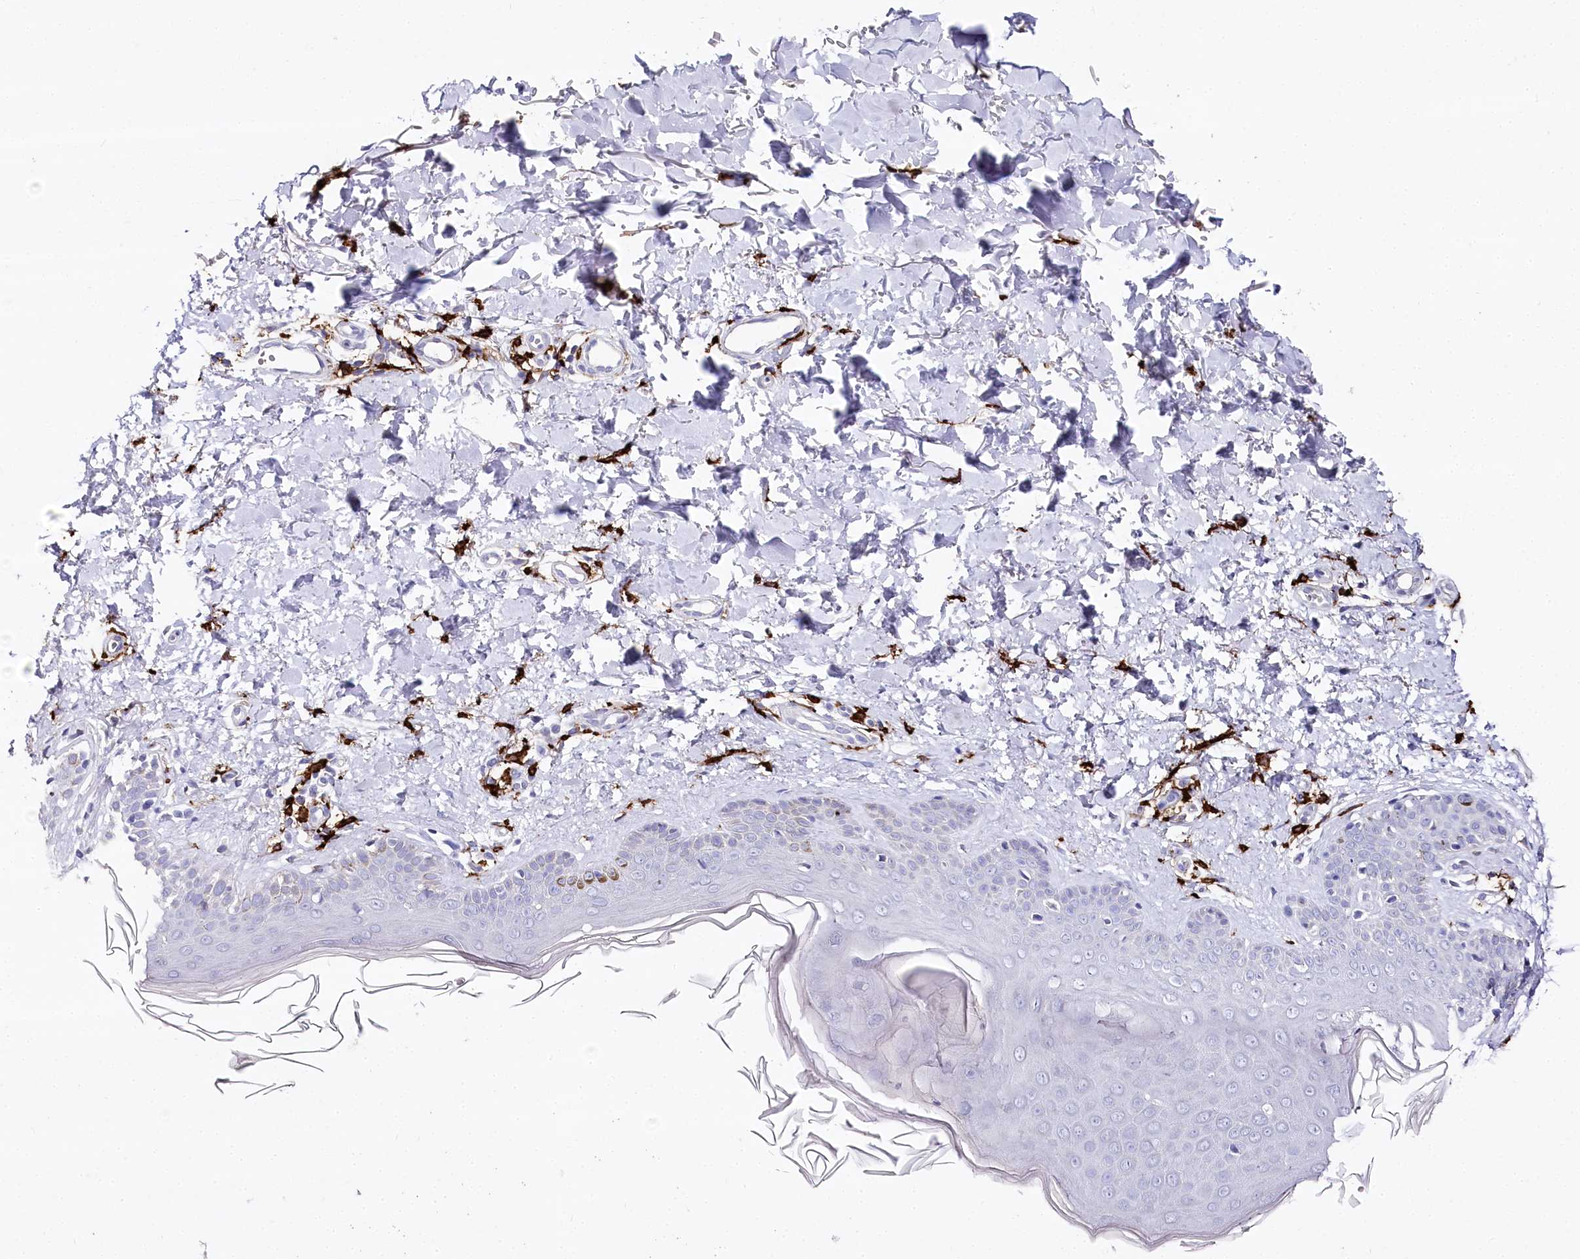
{"staining": {"intensity": "negative", "quantity": "none", "location": "none"}, "tissue": "skin", "cell_type": "Fibroblasts", "image_type": "normal", "snomed": [{"axis": "morphology", "description": "Normal tissue, NOS"}, {"axis": "topography", "description": "Skin"}], "caption": "High power microscopy micrograph of an immunohistochemistry (IHC) image of normal skin, revealing no significant expression in fibroblasts.", "gene": "CLEC4M", "patient": {"sex": "male", "age": 52}}